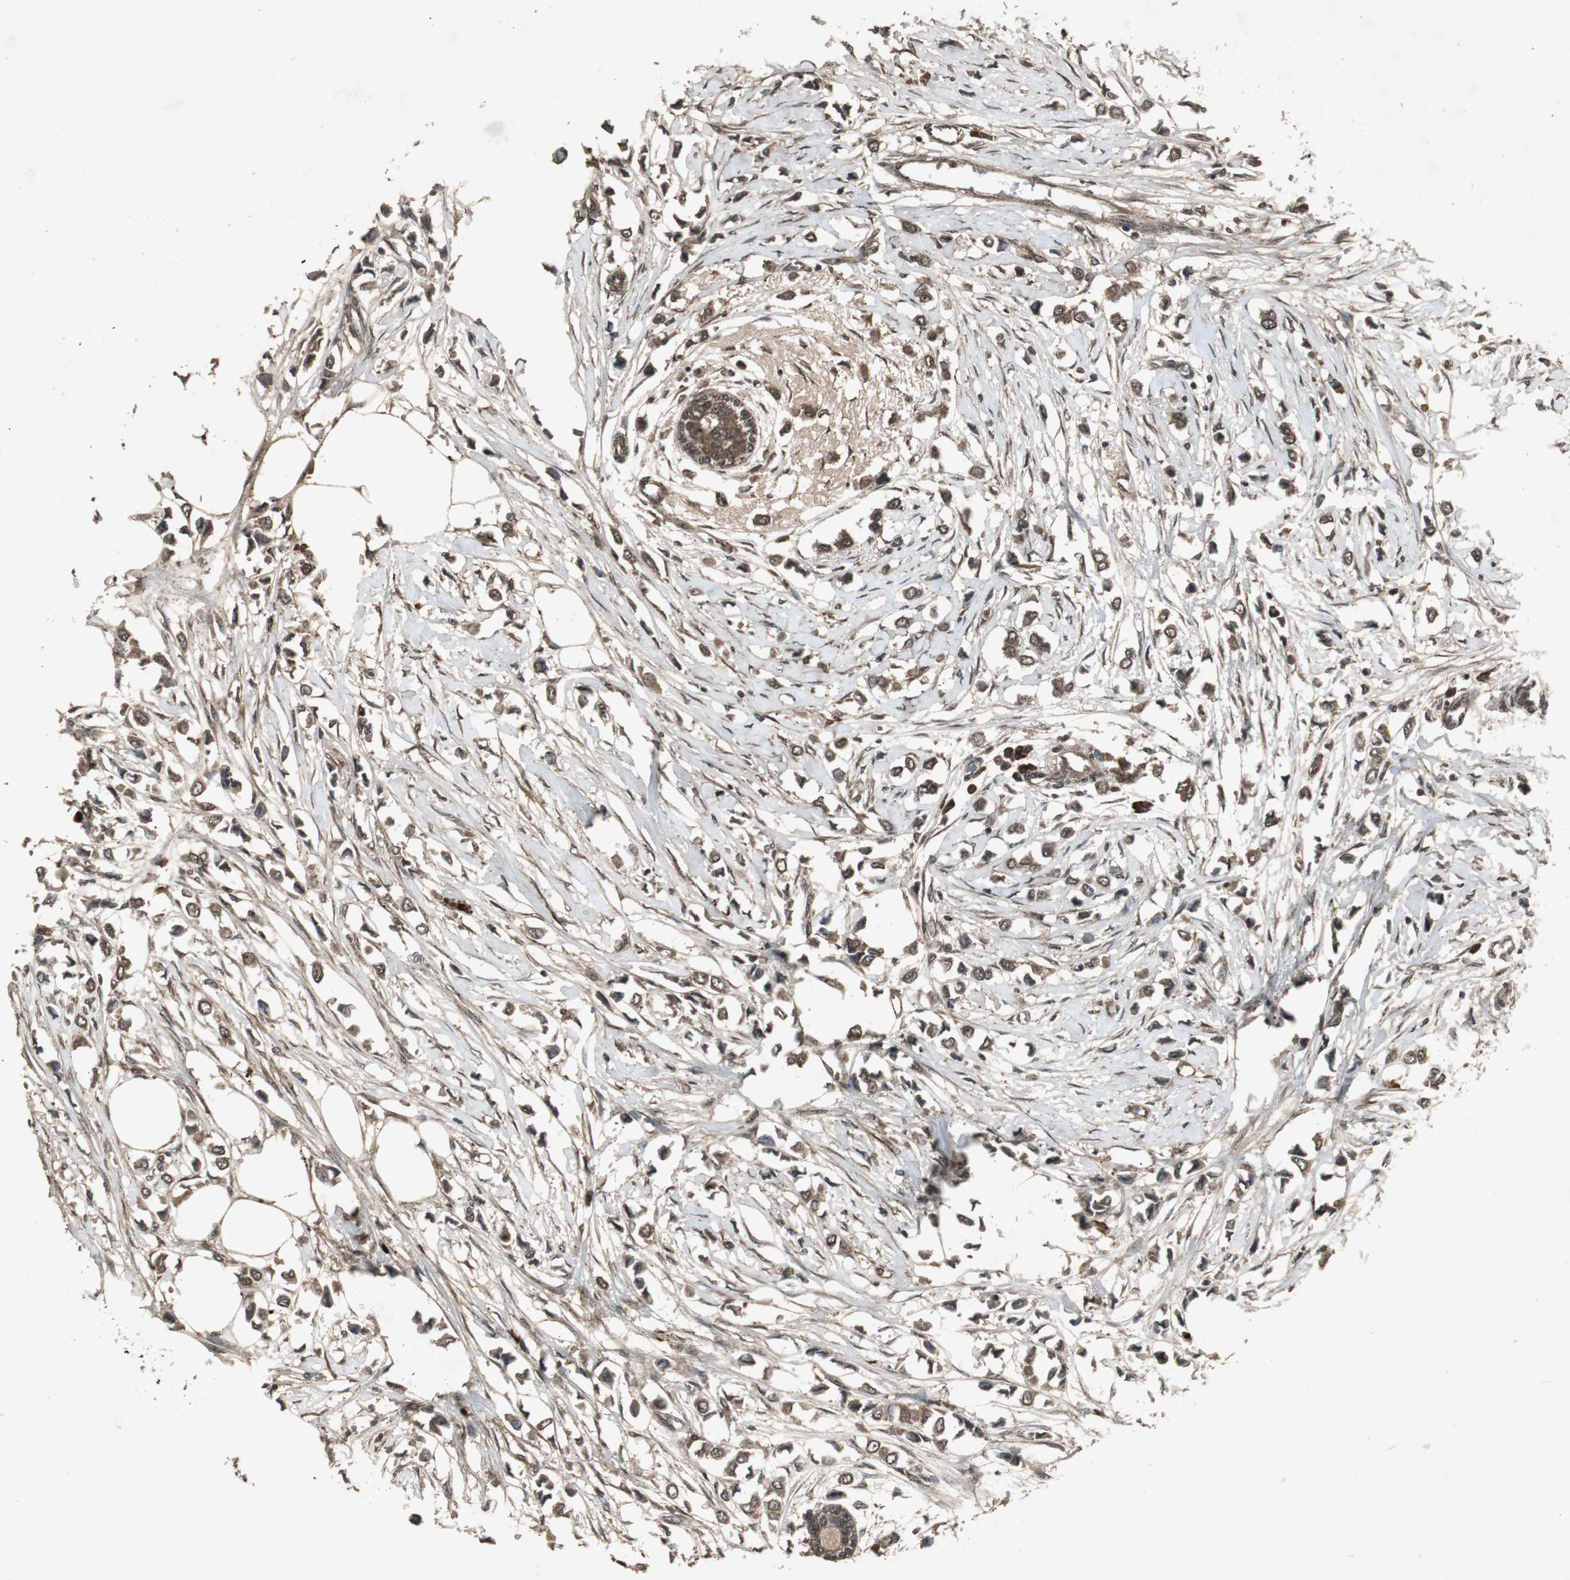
{"staining": {"intensity": "moderate", "quantity": ">75%", "location": "cytoplasmic/membranous,nuclear"}, "tissue": "breast cancer", "cell_type": "Tumor cells", "image_type": "cancer", "snomed": [{"axis": "morphology", "description": "Lobular carcinoma"}, {"axis": "topography", "description": "Breast"}], "caption": "DAB immunohistochemical staining of breast lobular carcinoma exhibits moderate cytoplasmic/membranous and nuclear protein staining in approximately >75% of tumor cells.", "gene": "EMX1", "patient": {"sex": "female", "age": 51}}